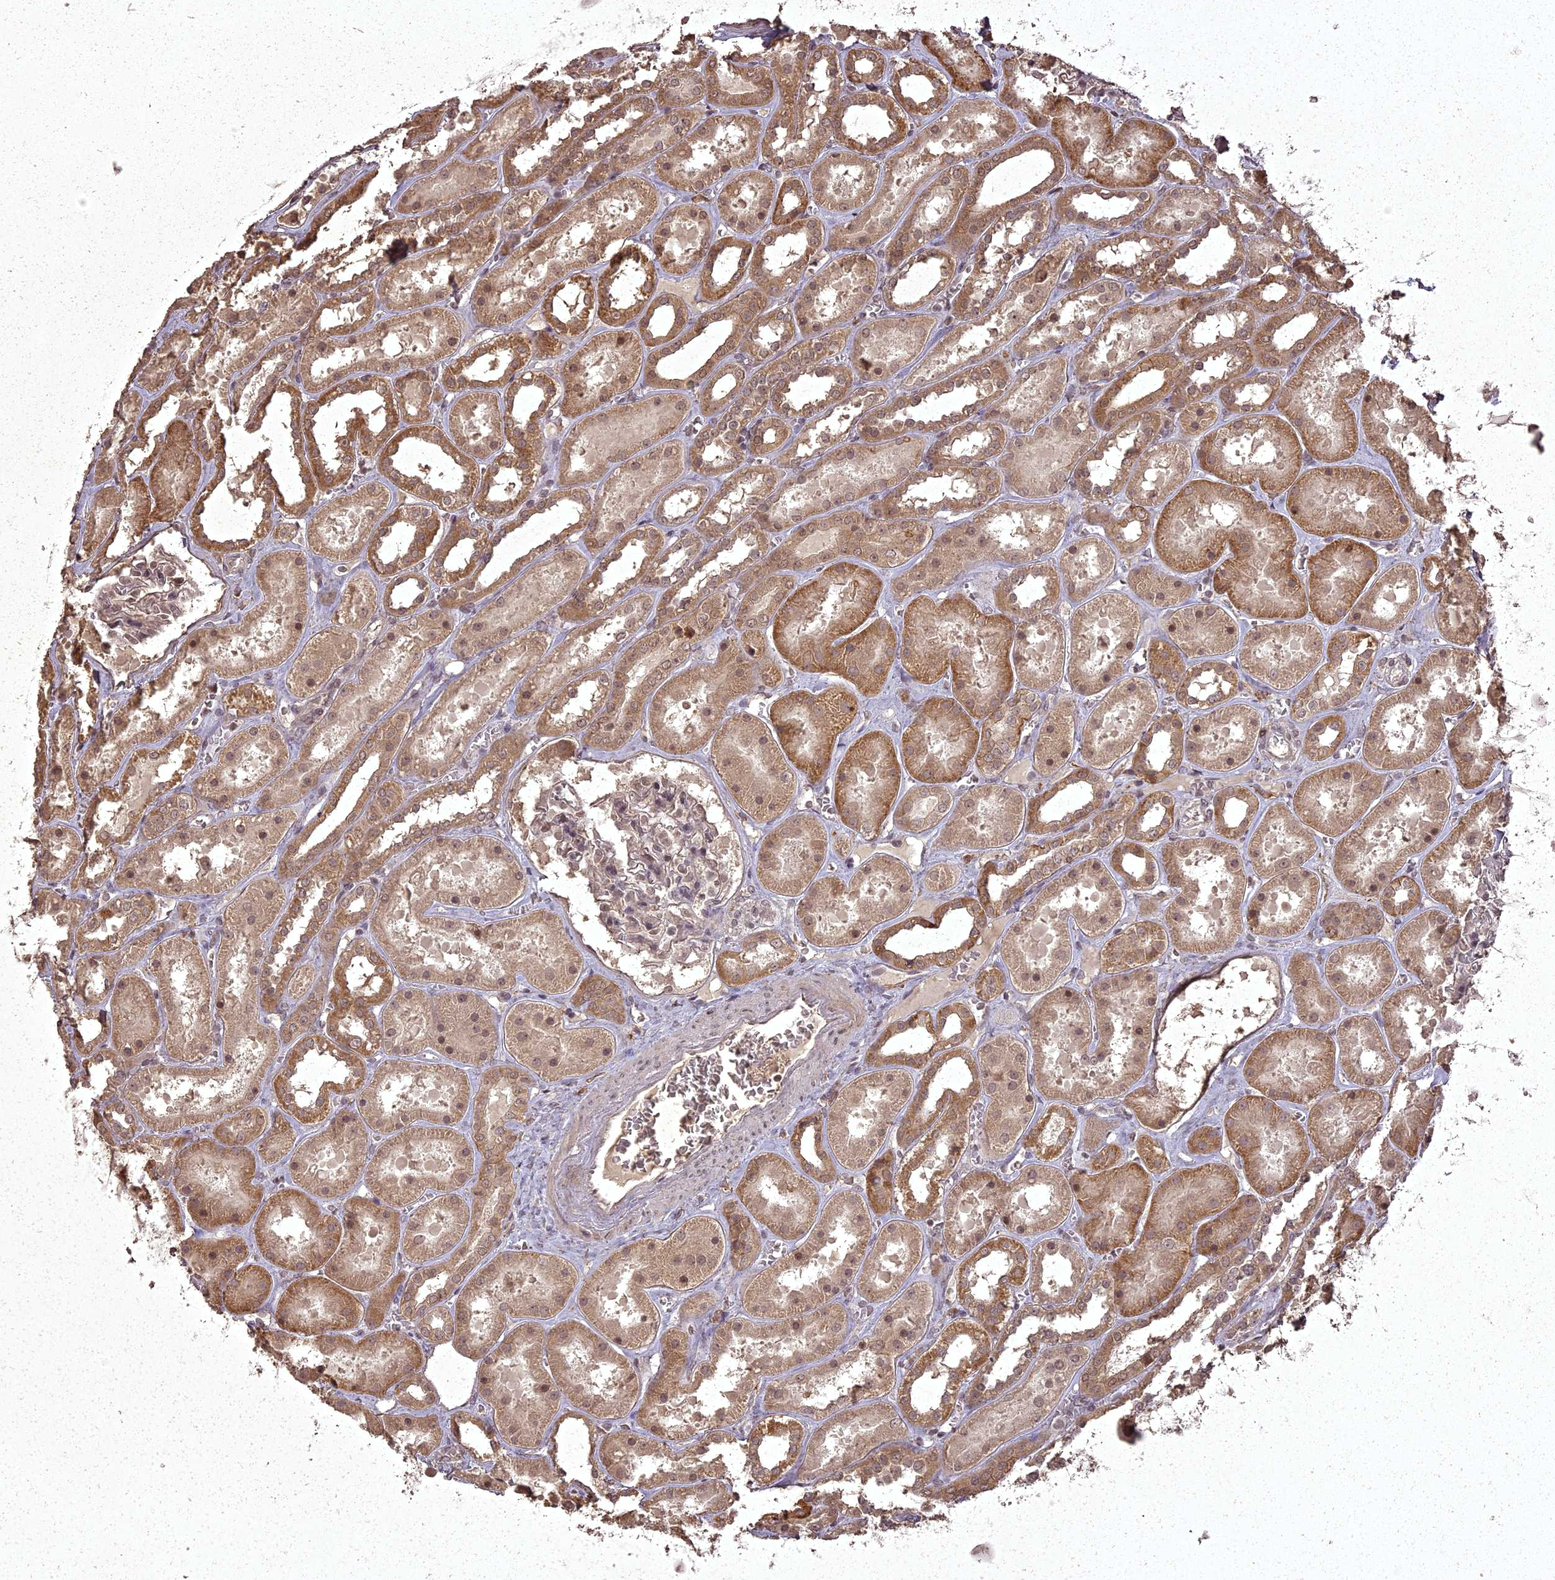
{"staining": {"intensity": "moderate", "quantity": "<25%", "location": "nuclear"}, "tissue": "kidney", "cell_type": "Cells in glomeruli", "image_type": "normal", "snomed": [{"axis": "morphology", "description": "Normal tissue, NOS"}, {"axis": "topography", "description": "Kidney"}], "caption": "Immunohistochemistry (IHC) micrograph of benign kidney: human kidney stained using IHC demonstrates low levels of moderate protein expression localized specifically in the nuclear of cells in glomeruli, appearing as a nuclear brown color.", "gene": "ING5", "patient": {"sex": "female", "age": 41}}